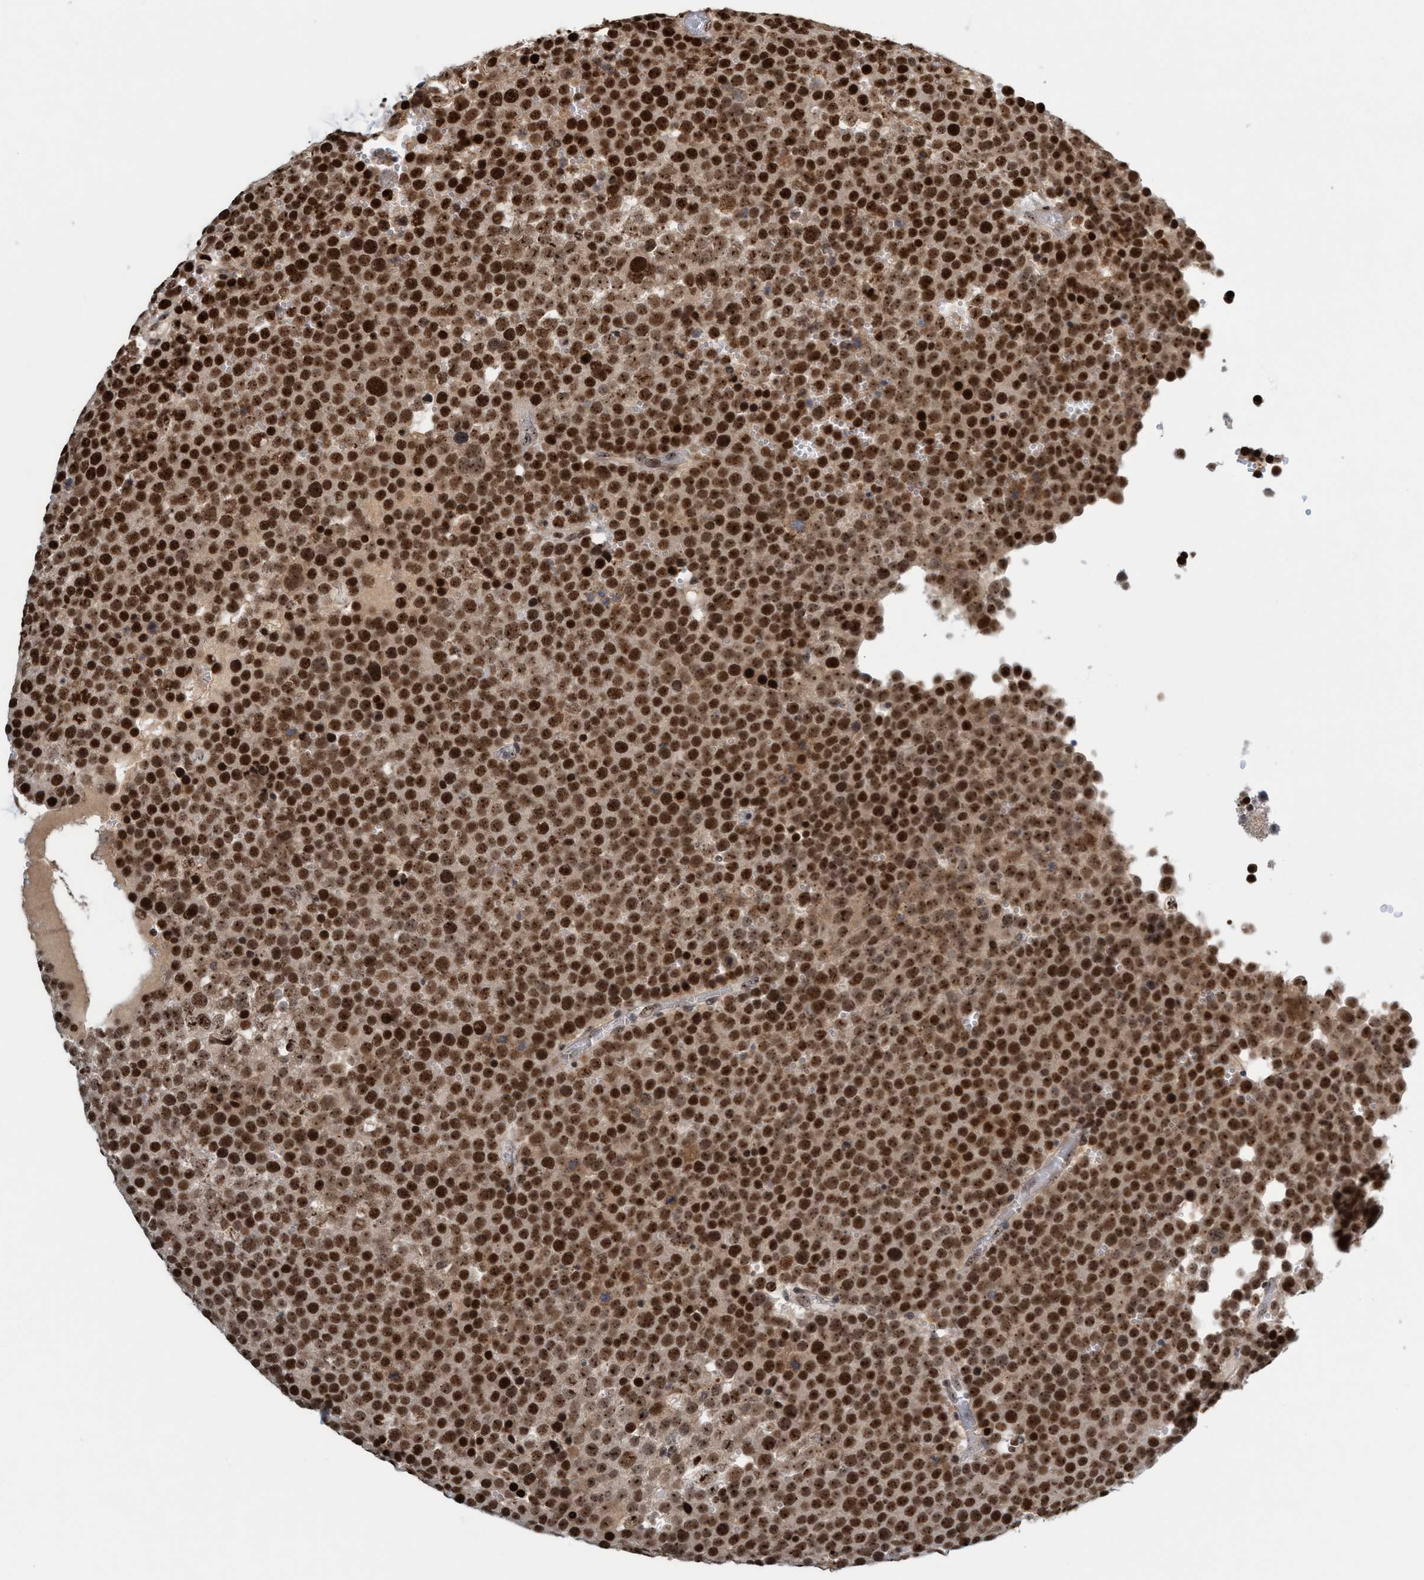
{"staining": {"intensity": "strong", "quantity": ">75%", "location": "nuclear"}, "tissue": "testis cancer", "cell_type": "Tumor cells", "image_type": "cancer", "snomed": [{"axis": "morphology", "description": "Seminoma, NOS"}, {"axis": "topography", "description": "Testis"}], "caption": "Immunohistochemistry (IHC) image of neoplastic tissue: testis cancer (seminoma) stained using IHC reveals high levels of strong protein expression localized specifically in the nuclear of tumor cells, appearing as a nuclear brown color.", "gene": "SMCR8", "patient": {"sex": "male", "age": 71}}